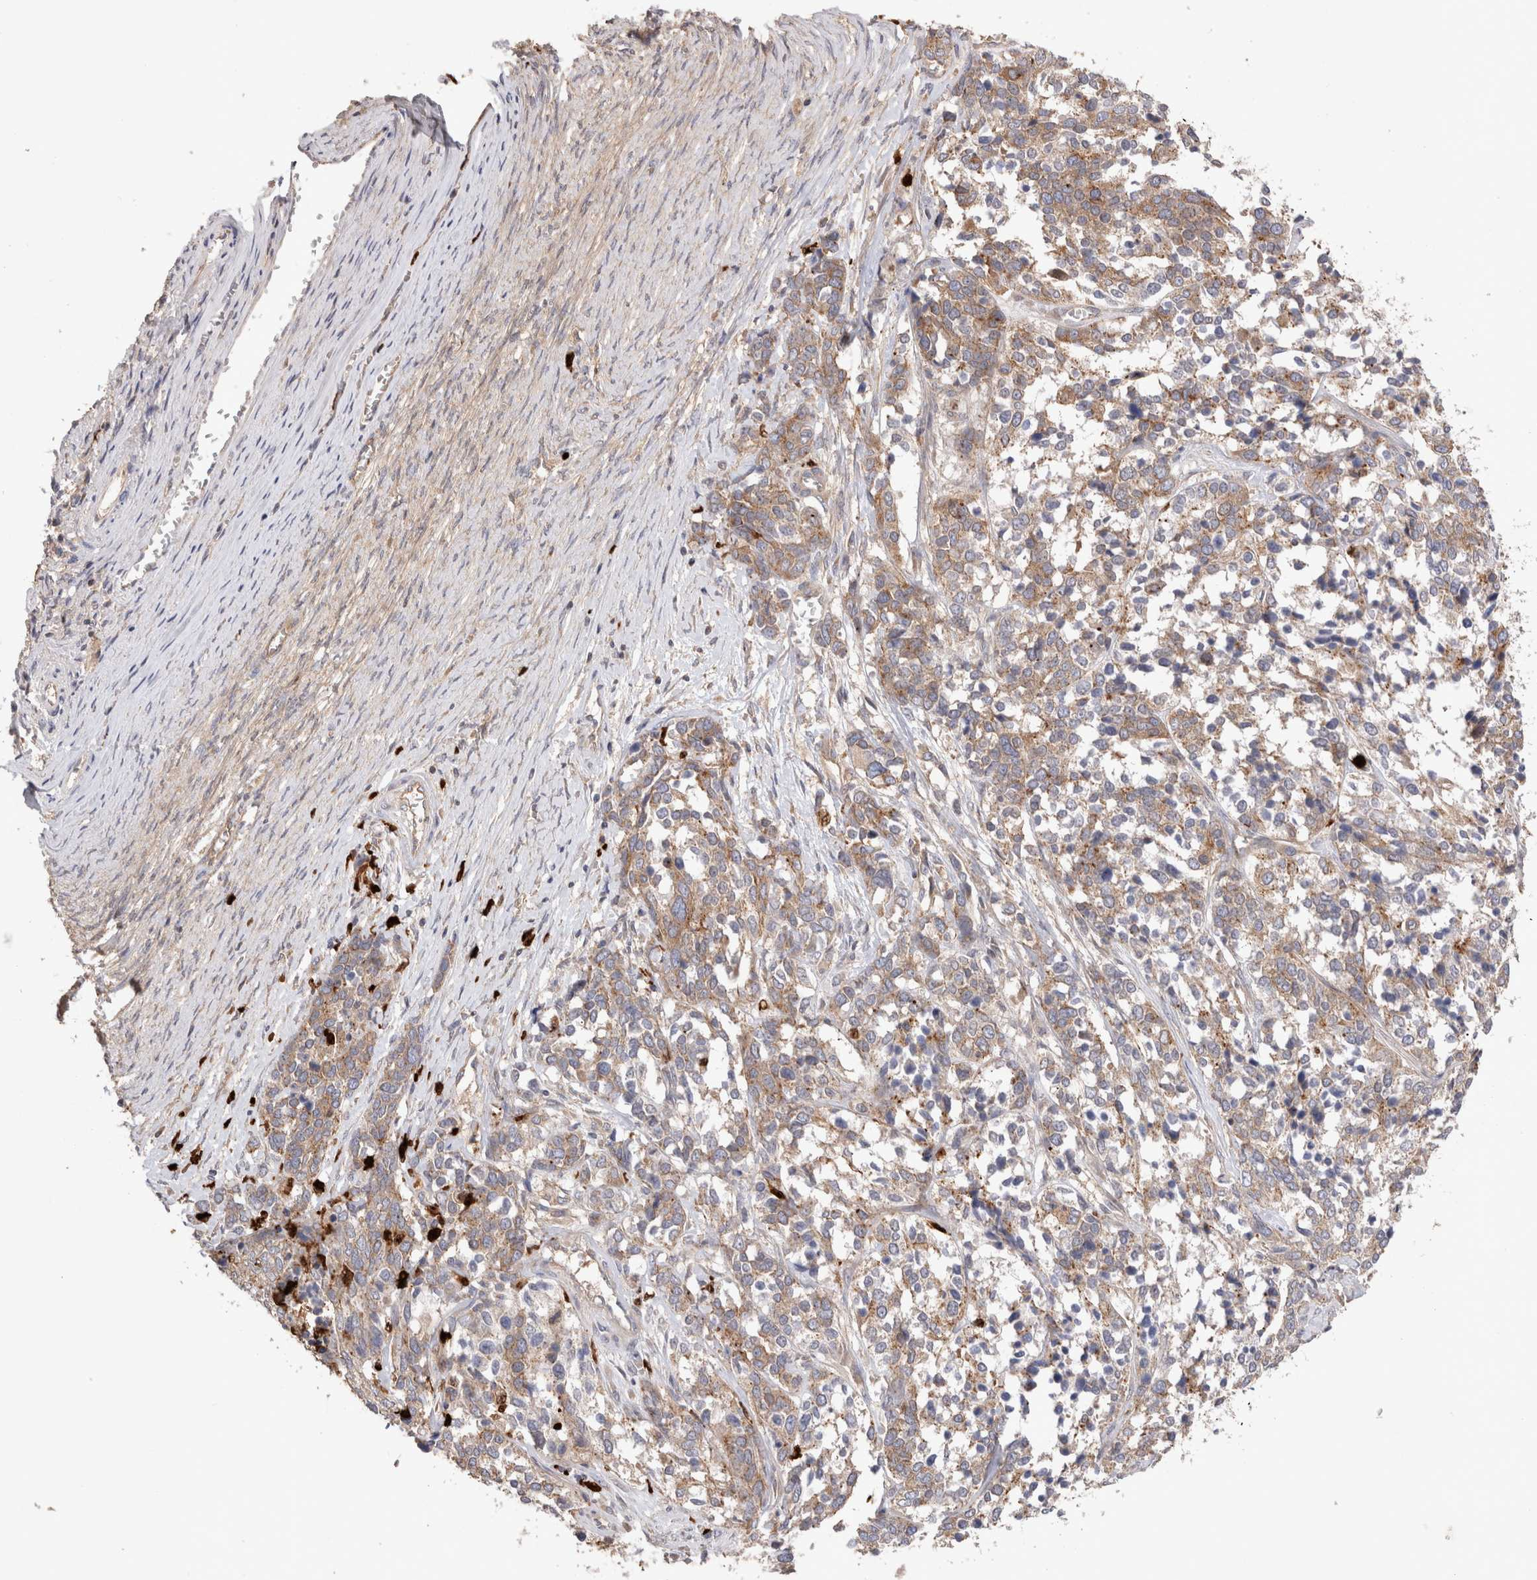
{"staining": {"intensity": "weak", "quantity": ">75%", "location": "cytoplasmic/membranous"}, "tissue": "ovarian cancer", "cell_type": "Tumor cells", "image_type": "cancer", "snomed": [{"axis": "morphology", "description": "Cystadenocarcinoma, serous, NOS"}, {"axis": "topography", "description": "Ovary"}], "caption": "Brown immunohistochemical staining in ovarian cancer demonstrates weak cytoplasmic/membranous expression in approximately >75% of tumor cells.", "gene": "NXT2", "patient": {"sex": "female", "age": 44}}